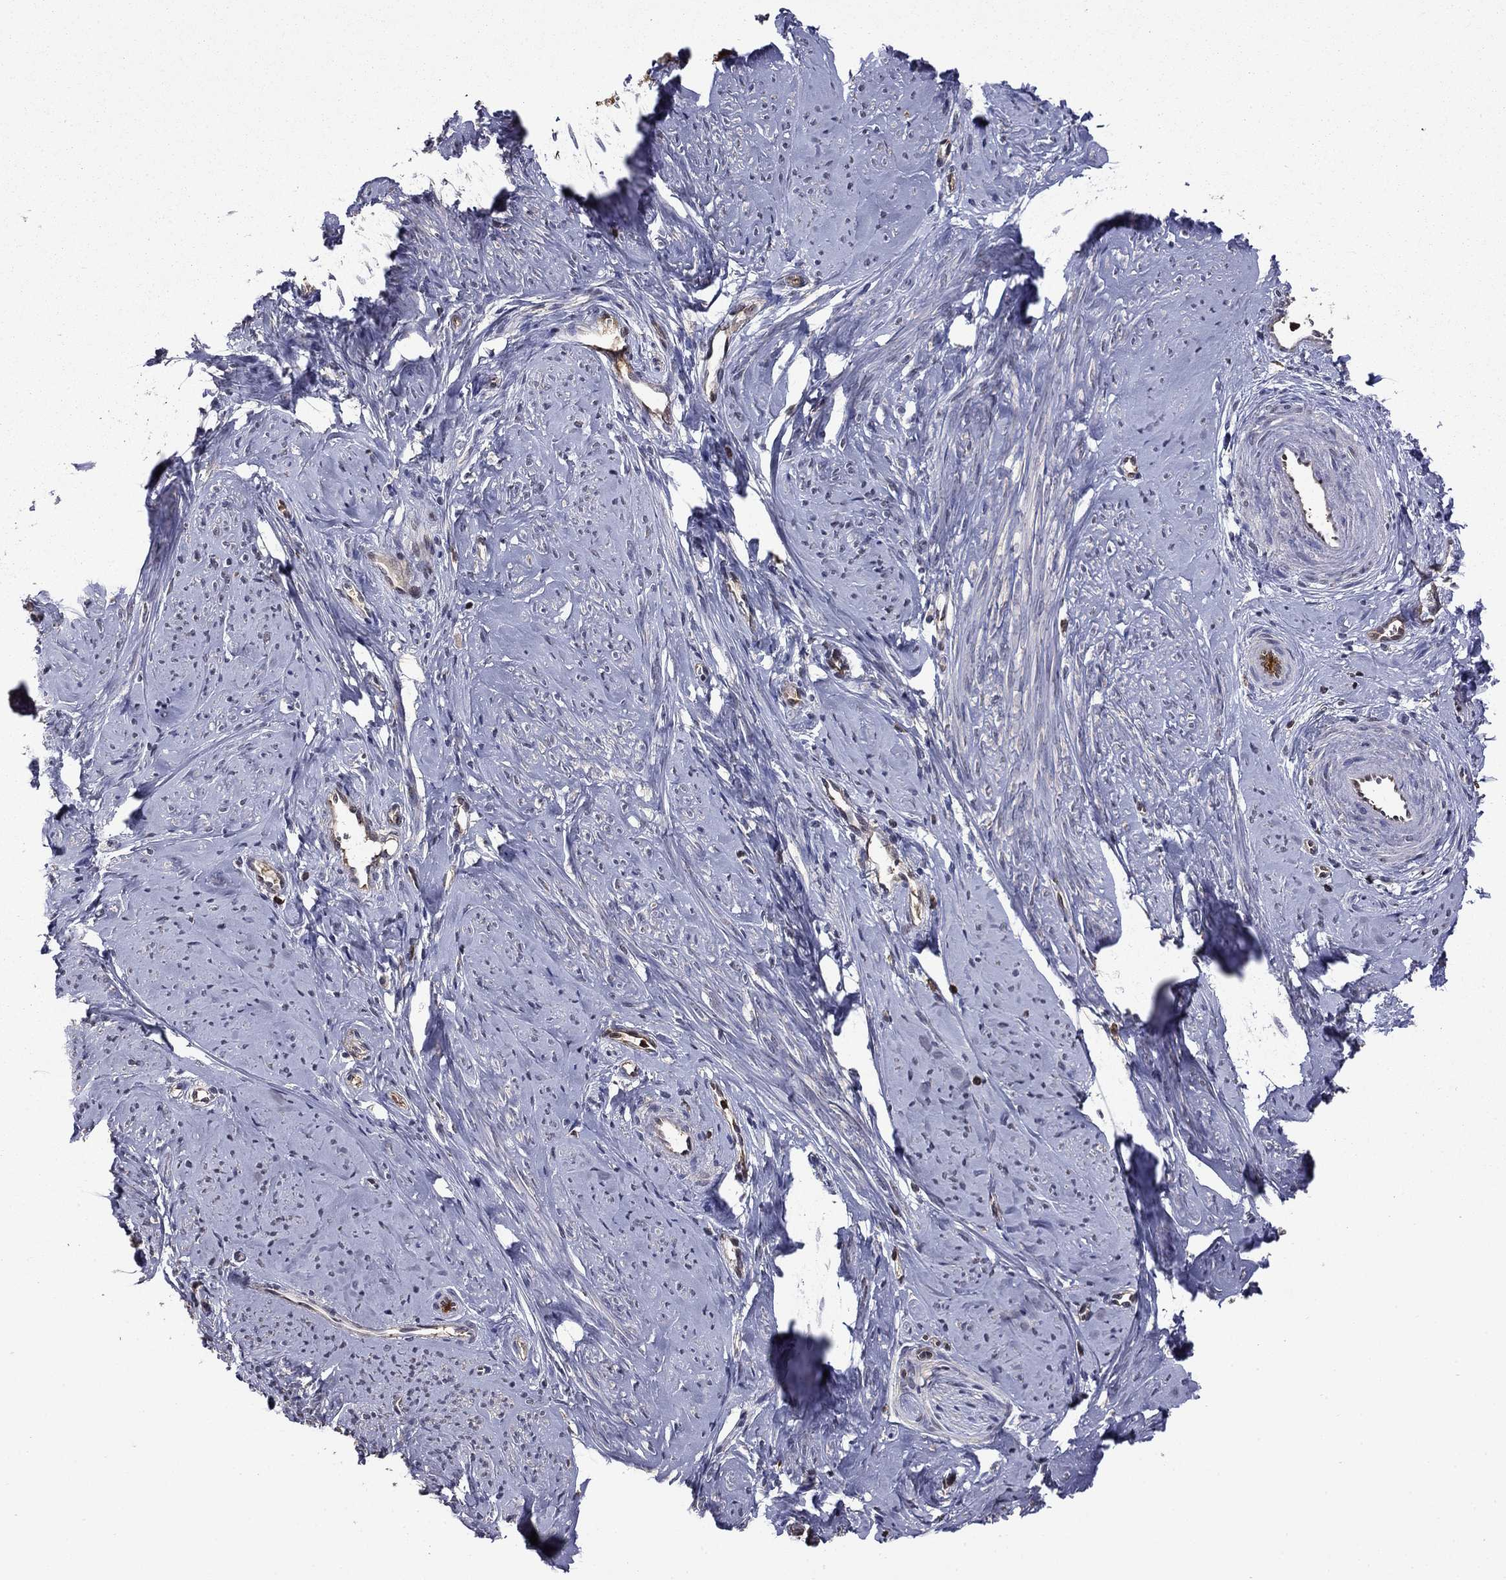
{"staining": {"intensity": "negative", "quantity": "none", "location": "none"}, "tissue": "smooth muscle", "cell_type": "Smooth muscle cells", "image_type": "normal", "snomed": [{"axis": "morphology", "description": "Normal tissue, NOS"}, {"axis": "topography", "description": "Smooth muscle"}], "caption": "DAB (3,3'-diaminobenzidine) immunohistochemical staining of benign human smooth muscle shows no significant expression in smooth muscle cells. (Stains: DAB (3,3'-diaminobenzidine) IHC with hematoxylin counter stain, Microscopy: brightfield microscopy at high magnification).", "gene": "APPBP2", "patient": {"sex": "female", "age": 48}}